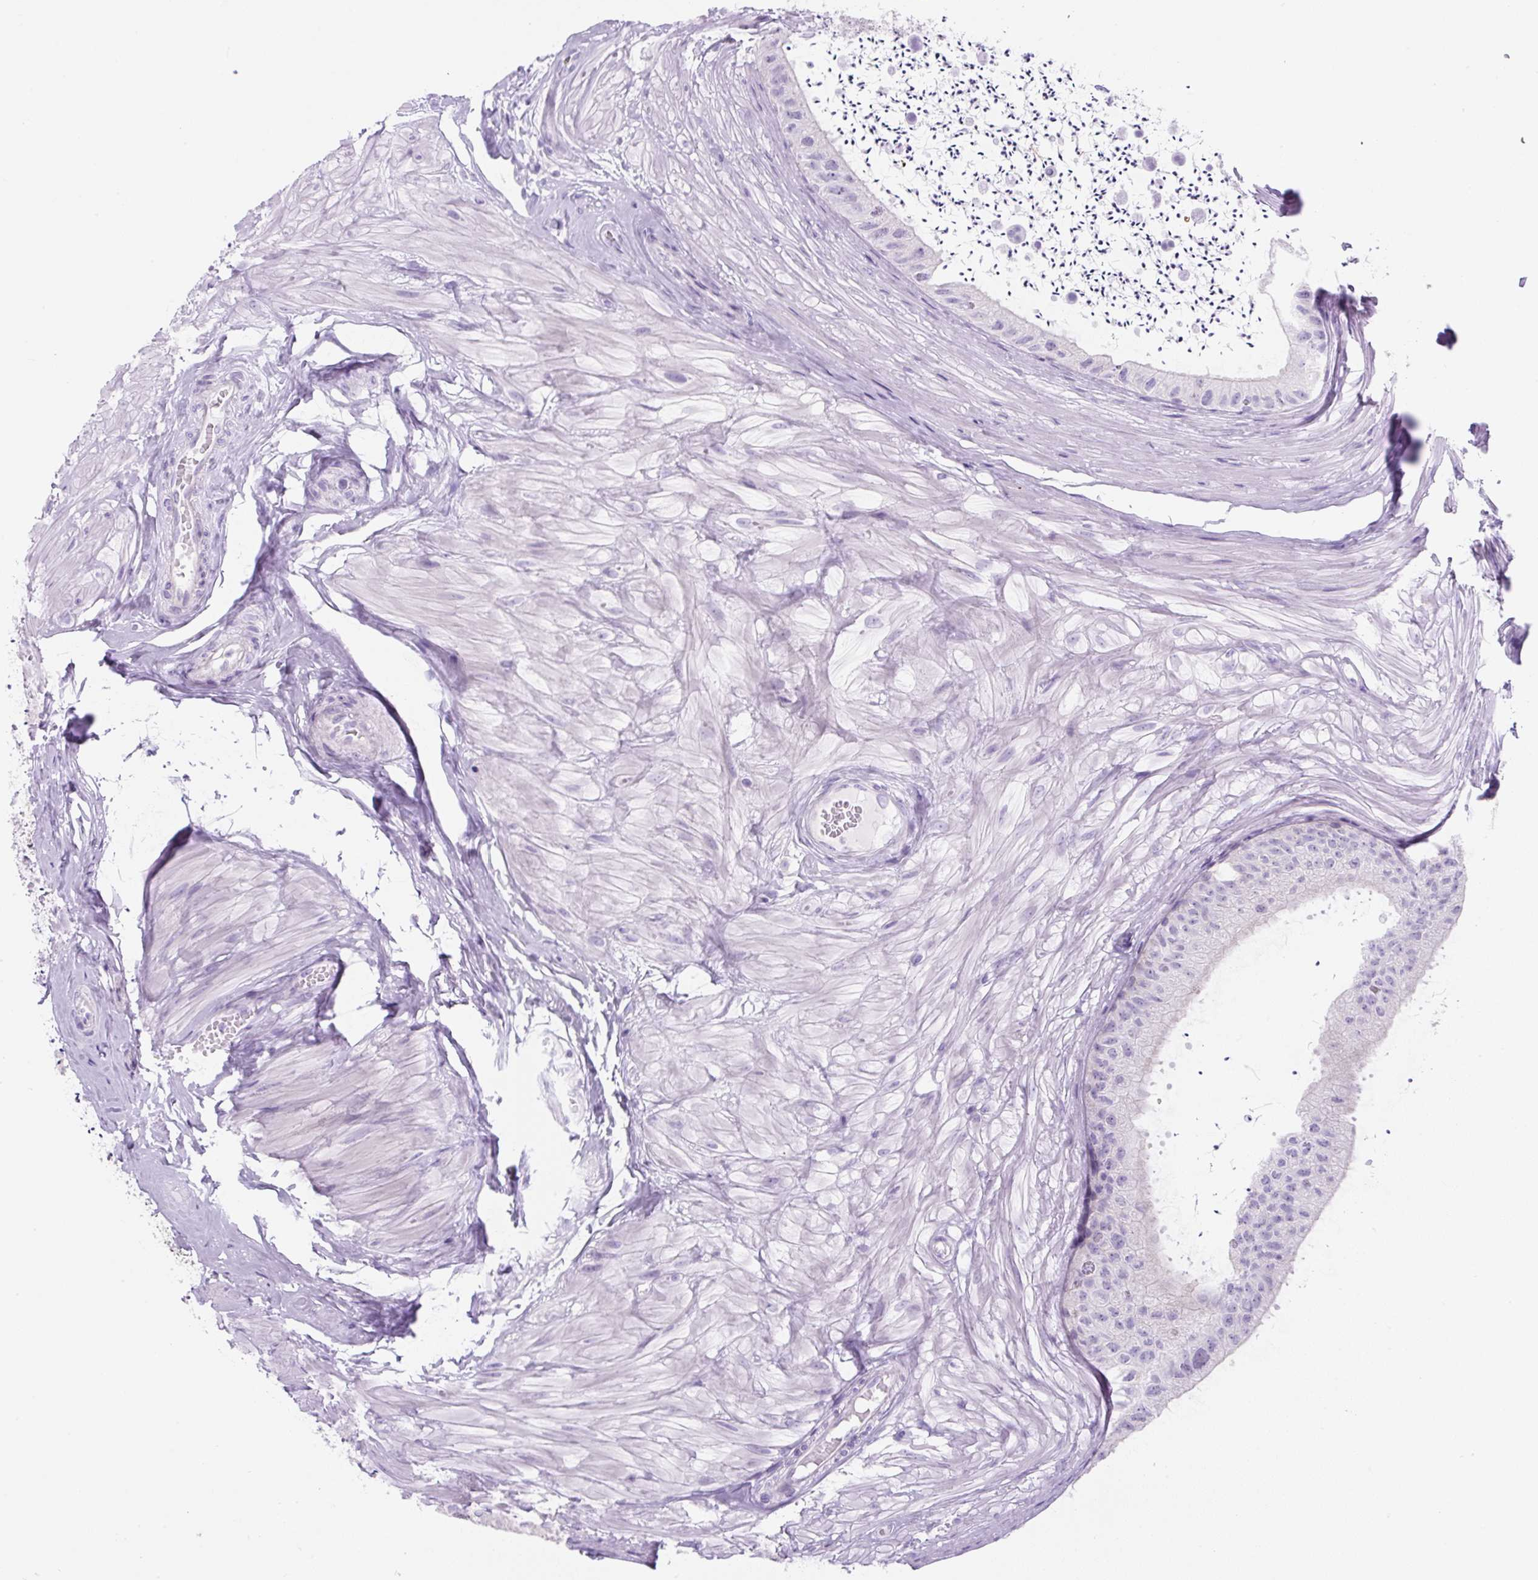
{"staining": {"intensity": "negative", "quantity": "none", "location": "none"}, "tissue": "epididymis", "cell_type": "Glandular cells", "image_type": "normal", "snomed": [{"axis": "morphology", "description": "Normal tissue, NOS"}, {"axis": "topography", "description": "Epididymis"}, {"axis": "topography", "description": "Peripheral nerve tissue"}], "caption": "Protein analysis of normal epididymis displays no significant staining in glandular cells.", "gene": "ADAMTS19", "patient": {"sex": "male", "age": 32}}